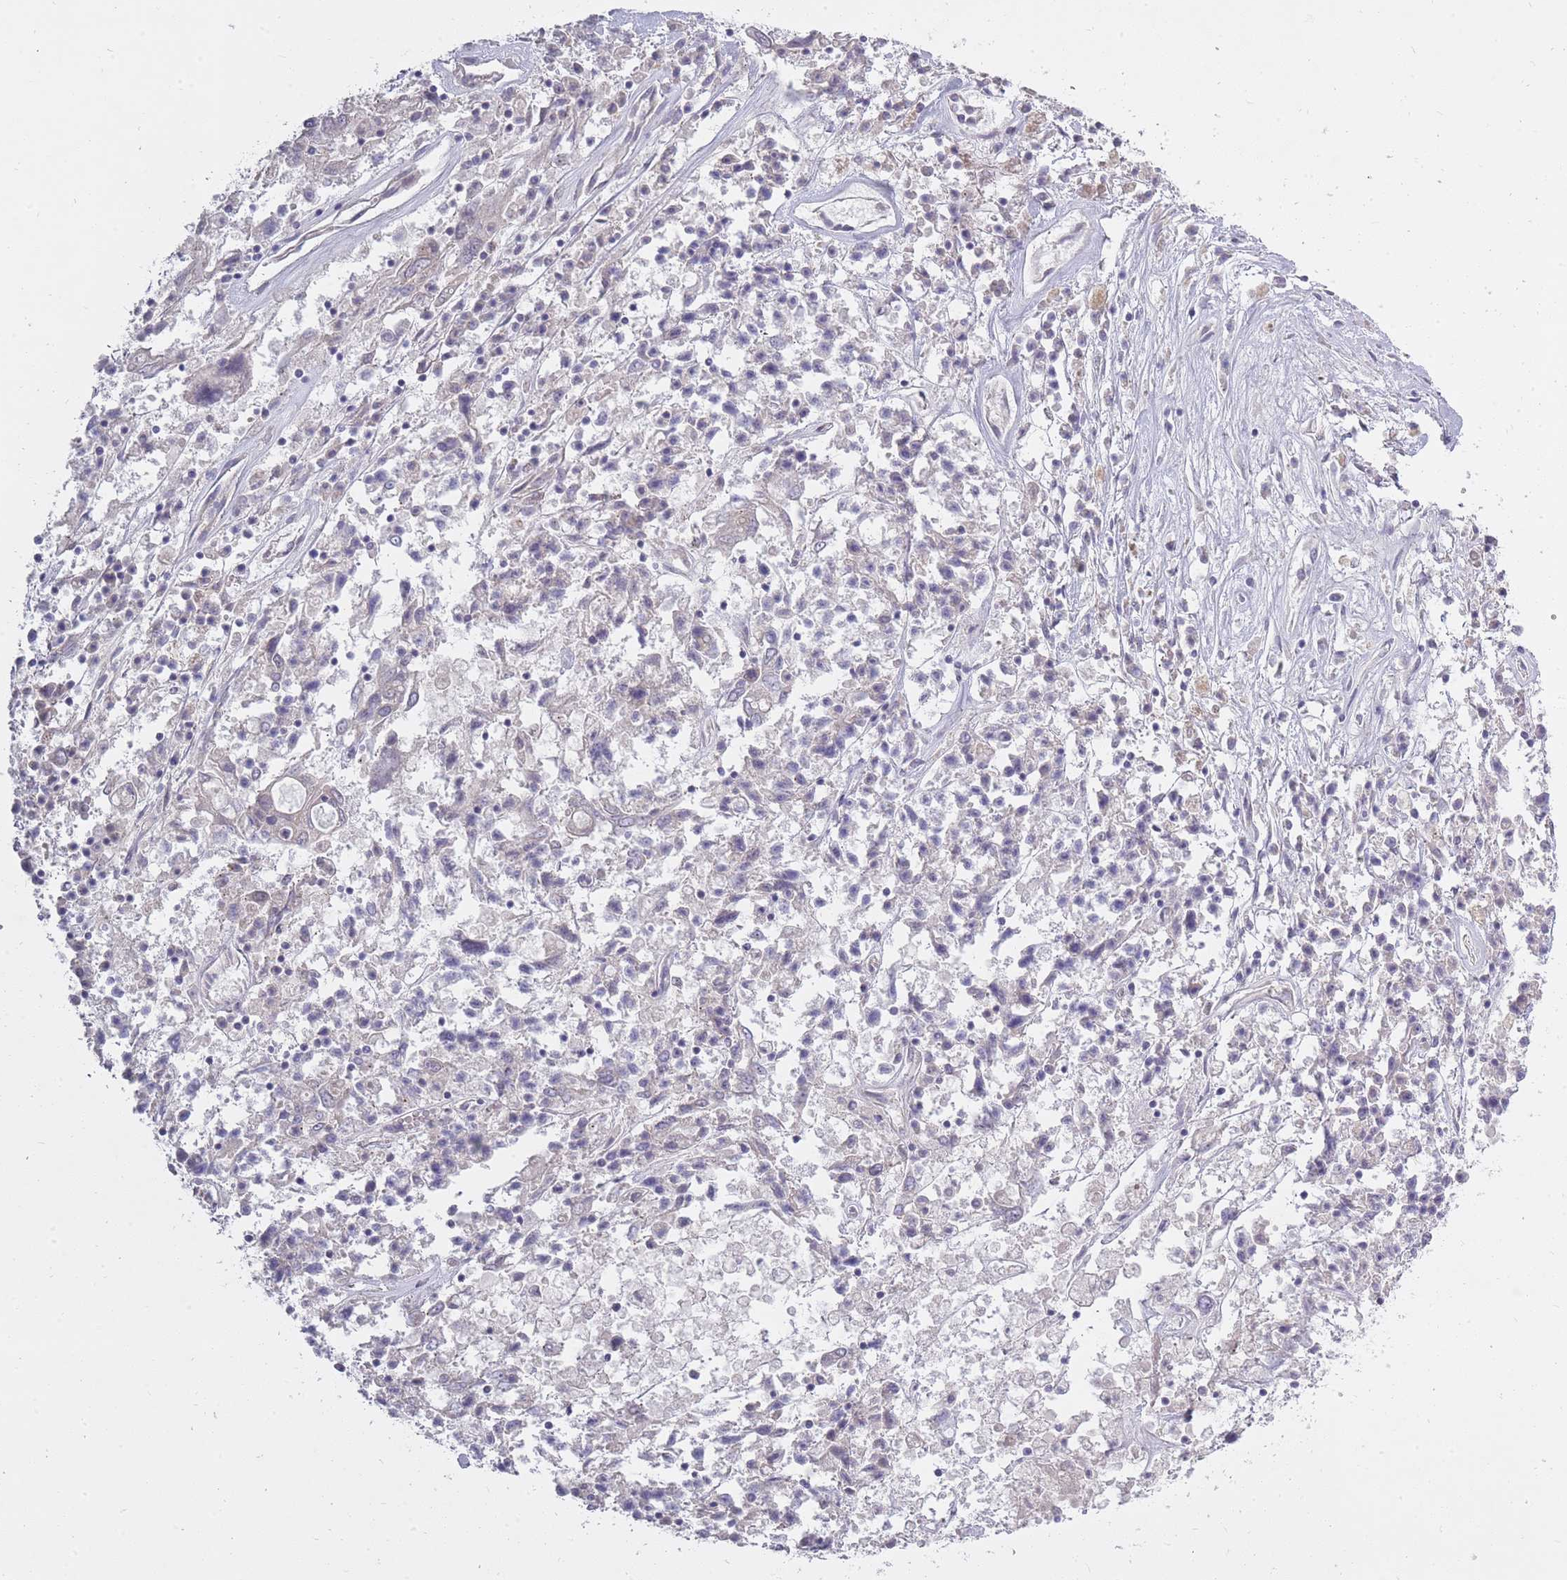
{"staining": {"intensity": "negative", "quantity": "none", "location": "none"}, "tissue": "ovarian cancer", "cell_type": "Tumor cells", "image_type": "cancer", "snomed": [{"axis": "morphology", "description": "Carcinoma, endometroid"}, {"axis": "topography", "description": "Ovary"}], "caption": "An image of ovarian cancer (endometroid carcinoma) stained for a protein displays no brown staining in tumor cells.", "gene": "ALKBH4", "patient": {"sex": "female", "age": 62}}